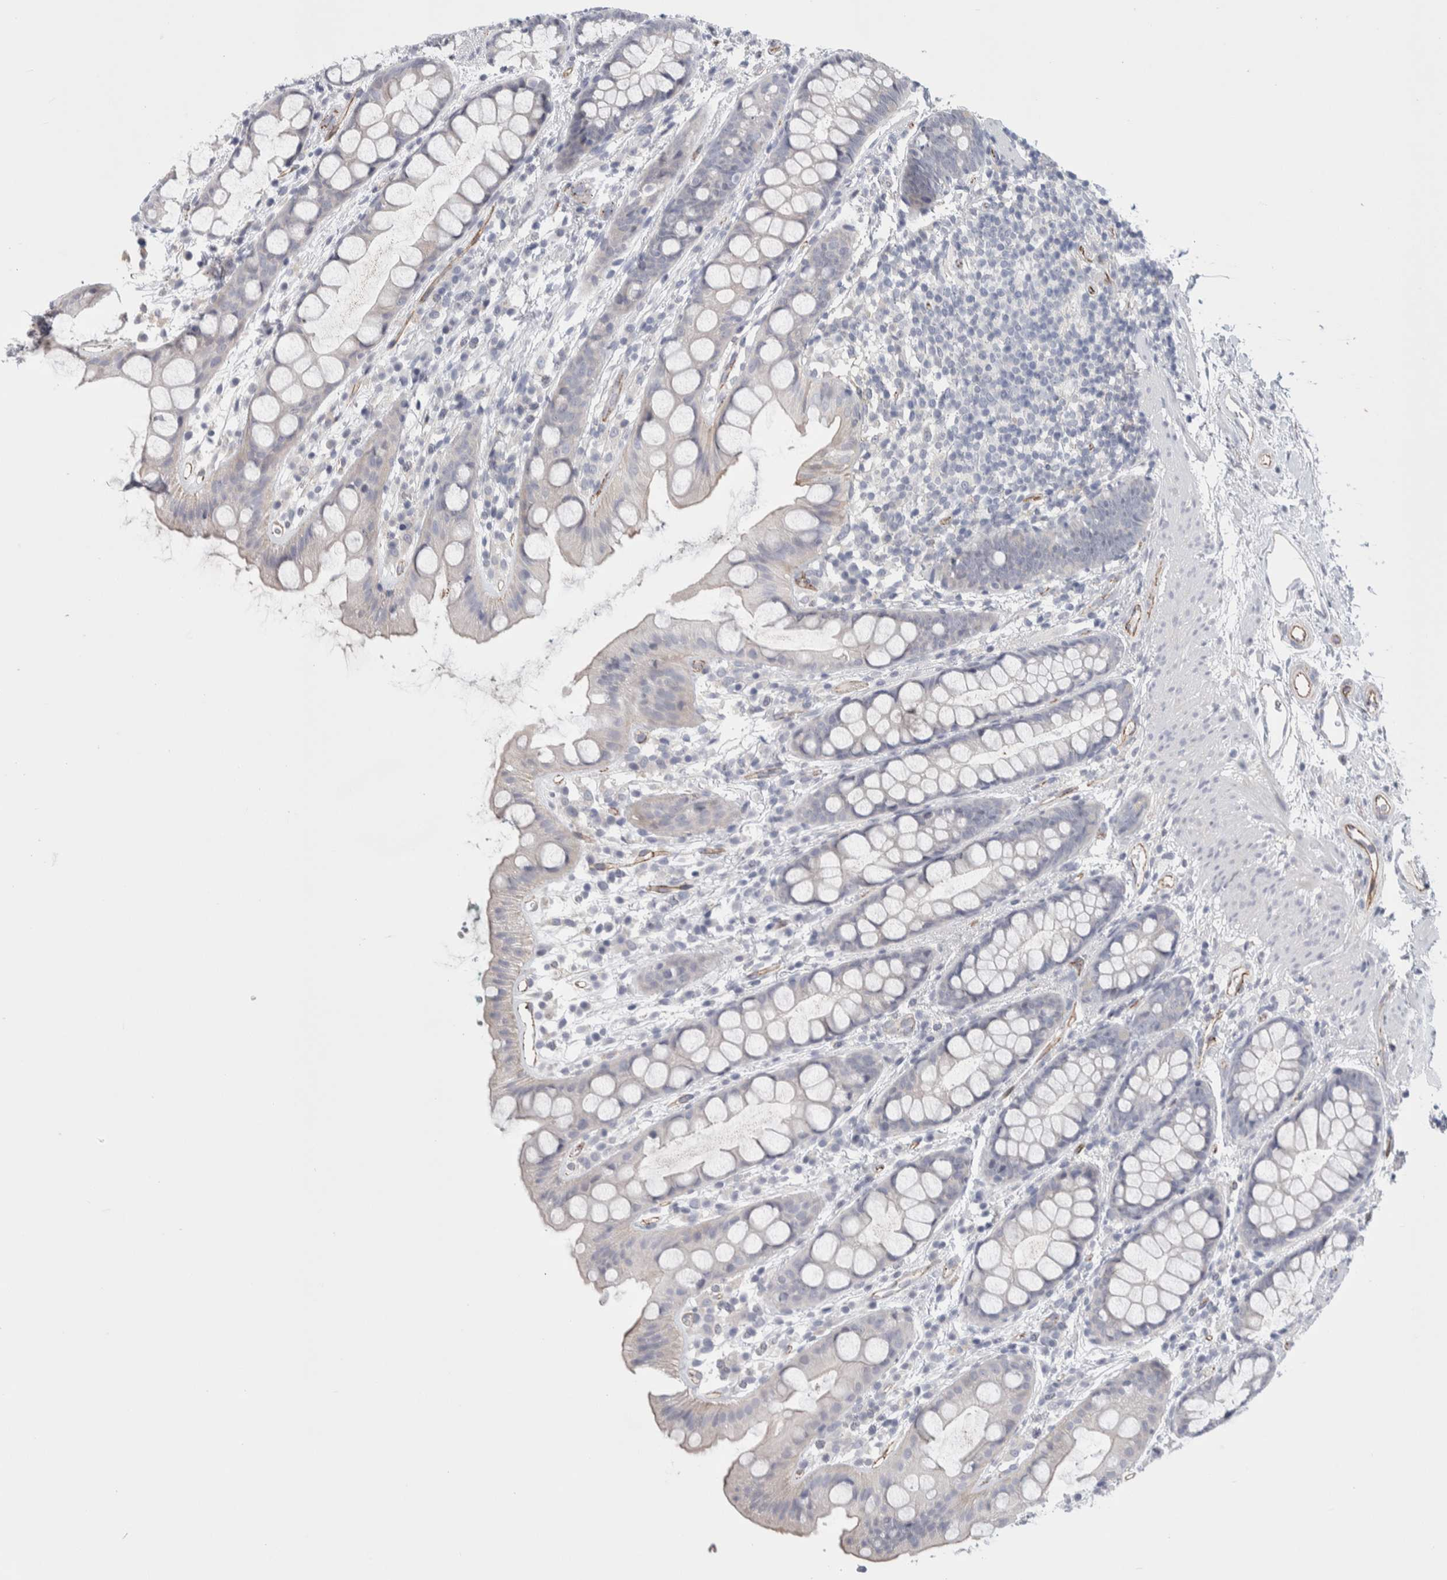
{"staining": {"intensity": "negative", "quantity": "none", "location": "none"}, "tissue": "rectum", "cell_type": "Glandular cells", "image_type": "normal", "snomed": [{"axis": "morphology", "description": "Normal tissue, NOS"}, {"axis": "topography", "description": "Rectum"}], "caption": "Glandular cells show no significant protein staining in normal rectum.", "gene": "ZNF862", "patient": {"sex": "female", "age": 65}}